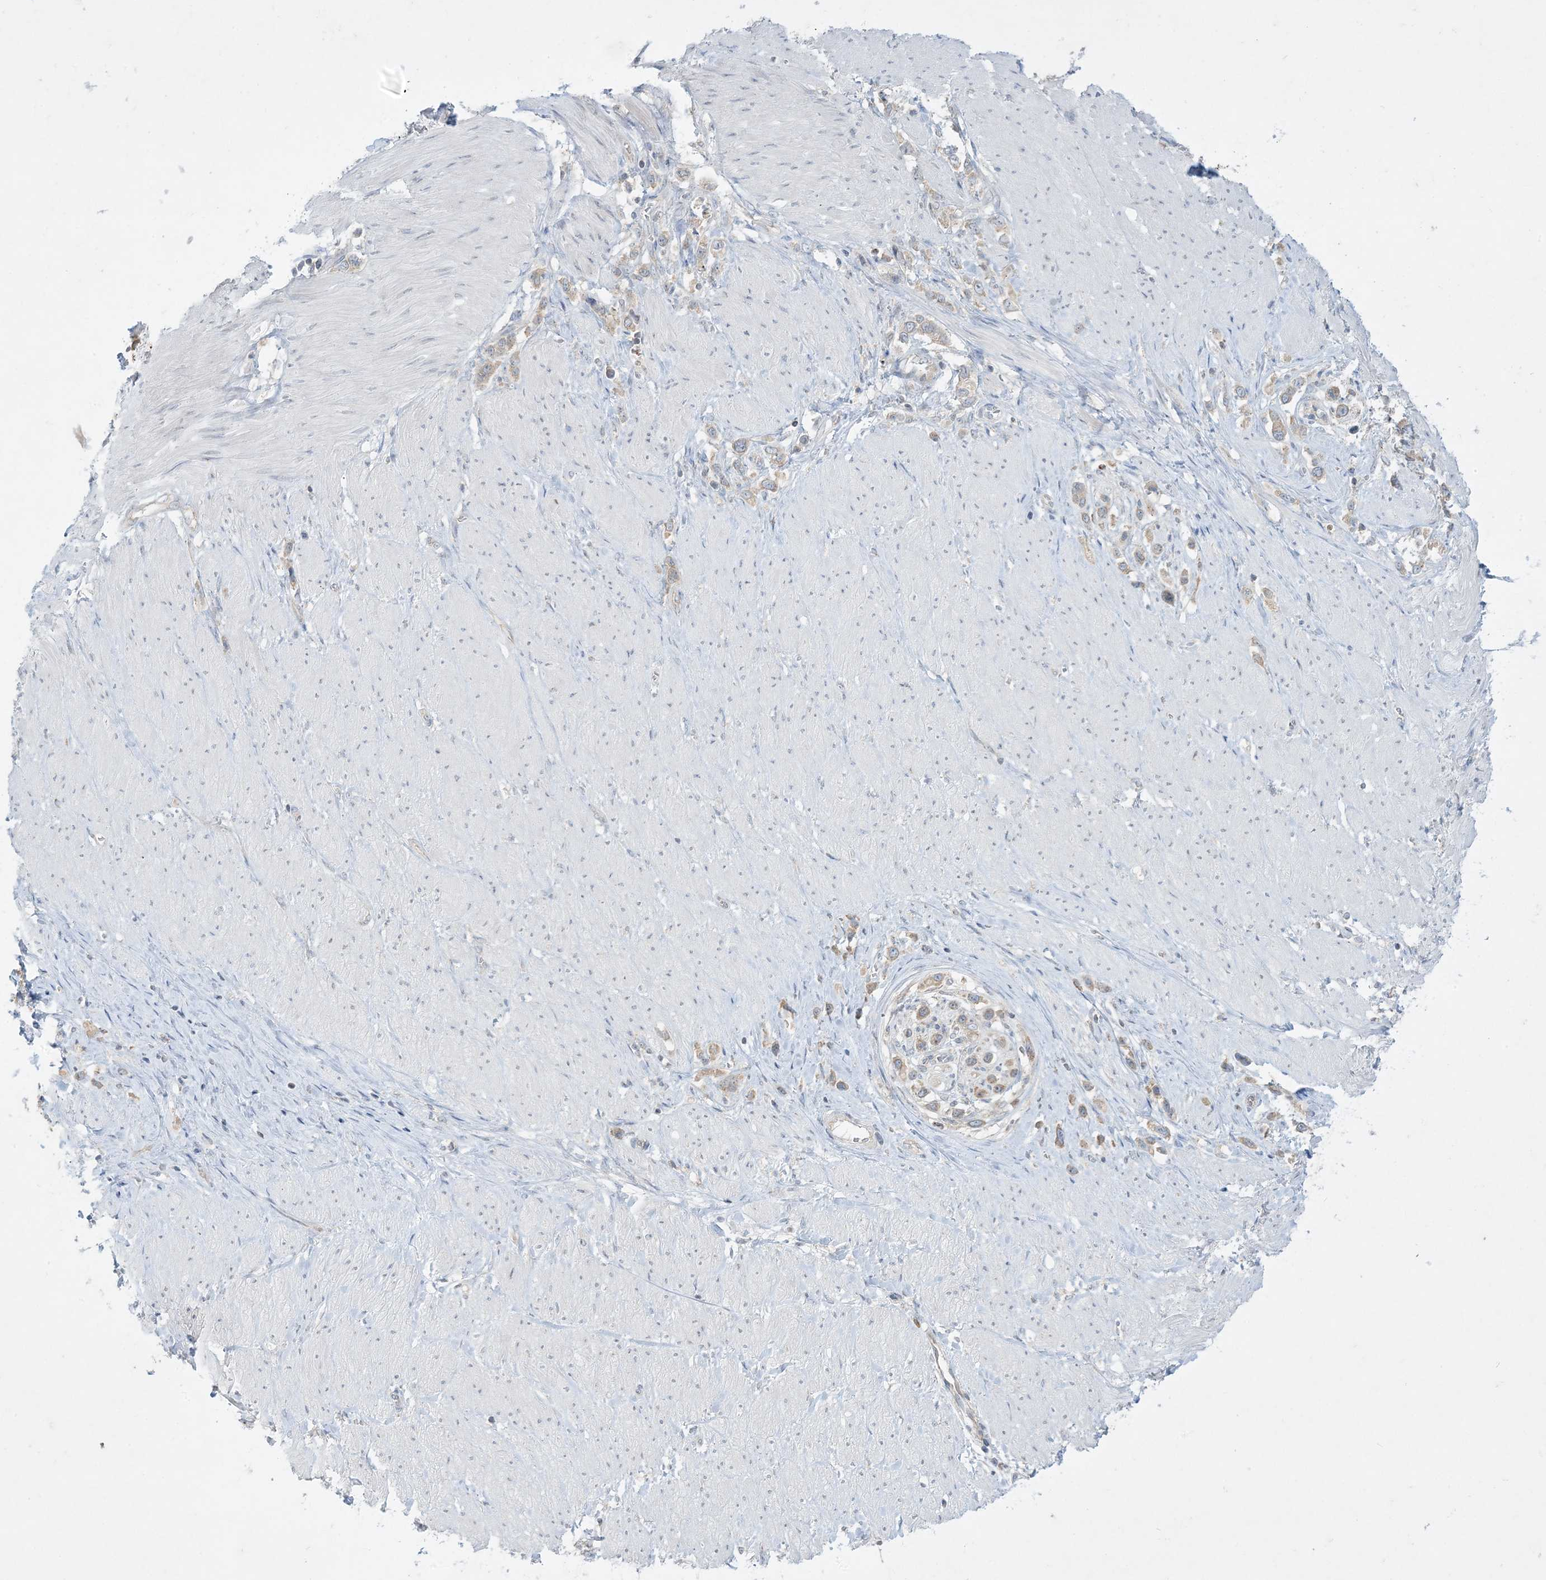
{"staining": {"intensity": "weak", "quantity": ">75%", "location": "cytoplasmic/membranous"}, "tissue": "stomach cancer", "cell_type": "Tumor cells", "image_type": "cancer", "snomed": [{"axis": "morphology", "description": "Normal tissue, NOS"}, {"axis": "morphology", "description": "Adenocarcinoma, NOS"}, {"axis": "topography", "description": "Stomach, upper"}, {"axis": "topography", "description": "Stomach"}], "caption": "Adenocarcinoma (stomach) was stained to show a protein in brown. There is low levels of weak cytoplasmic/membranous positivity in about >75% of tumor cells.", "gene": "RPP40", "patient": {"sex": "female", "age": 65}}